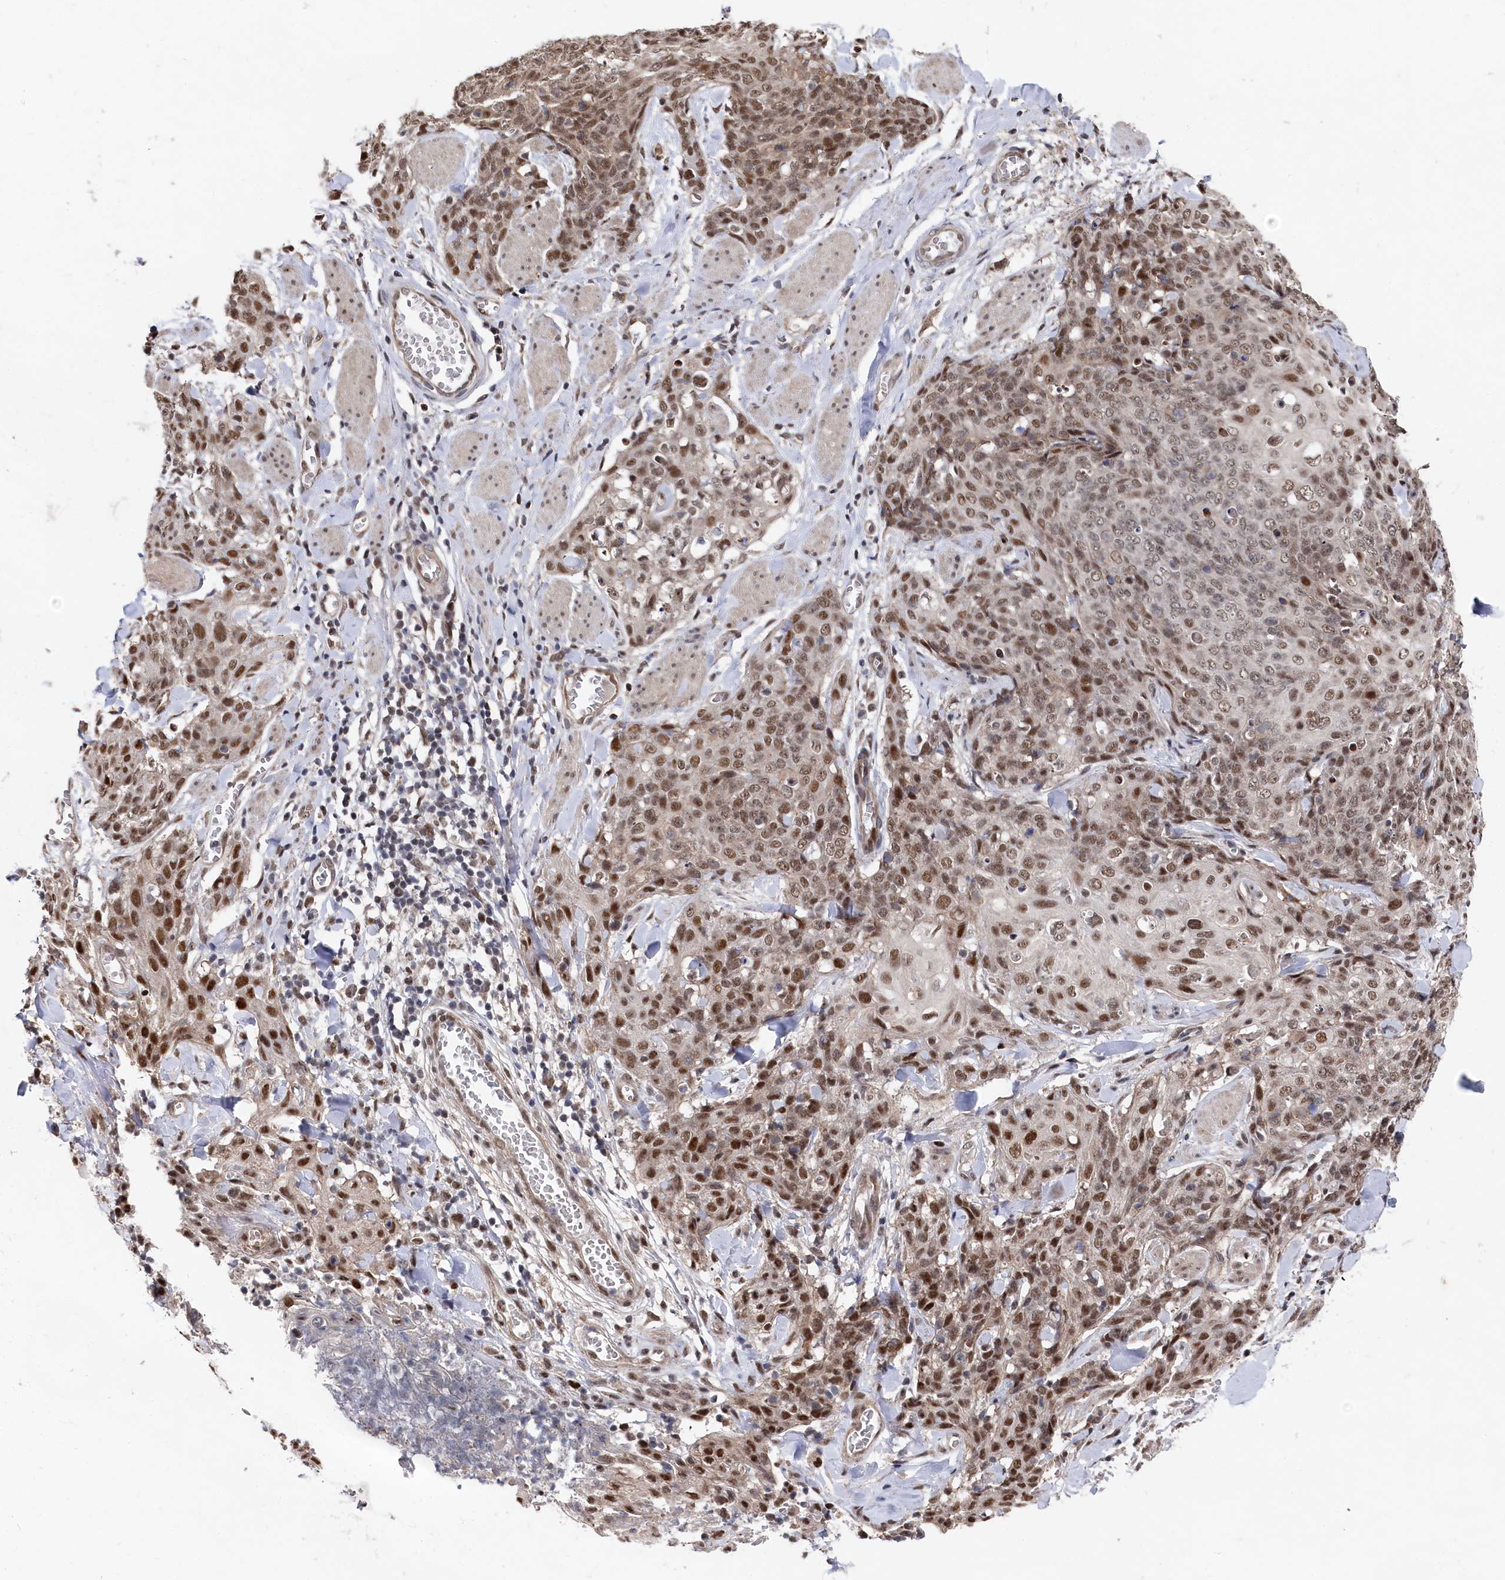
{"staining": {"intensity": "moderate", "quantity": ">75%", "location": "nuclear"}, "tissue": "skin cancer", "cell_type": "Tumor cells", "image_type": "cancer", "snomed": [{"axis": "morphology", "description": "Squamous cell carcinoma, NOS"}, {"axis": "topography", "description": "Skin"}, {"axis": "topography", "description": "Vulva"}], "caption": "A brown stain labels moderate nuclear positivity of a protein in human squamous cell carcinoma (skin) tumor cells. The protein is shown in brown color, while the nuclei are stained blue.", "gene": "BUB3", "patient": {"sex": "female", "age": 85}}